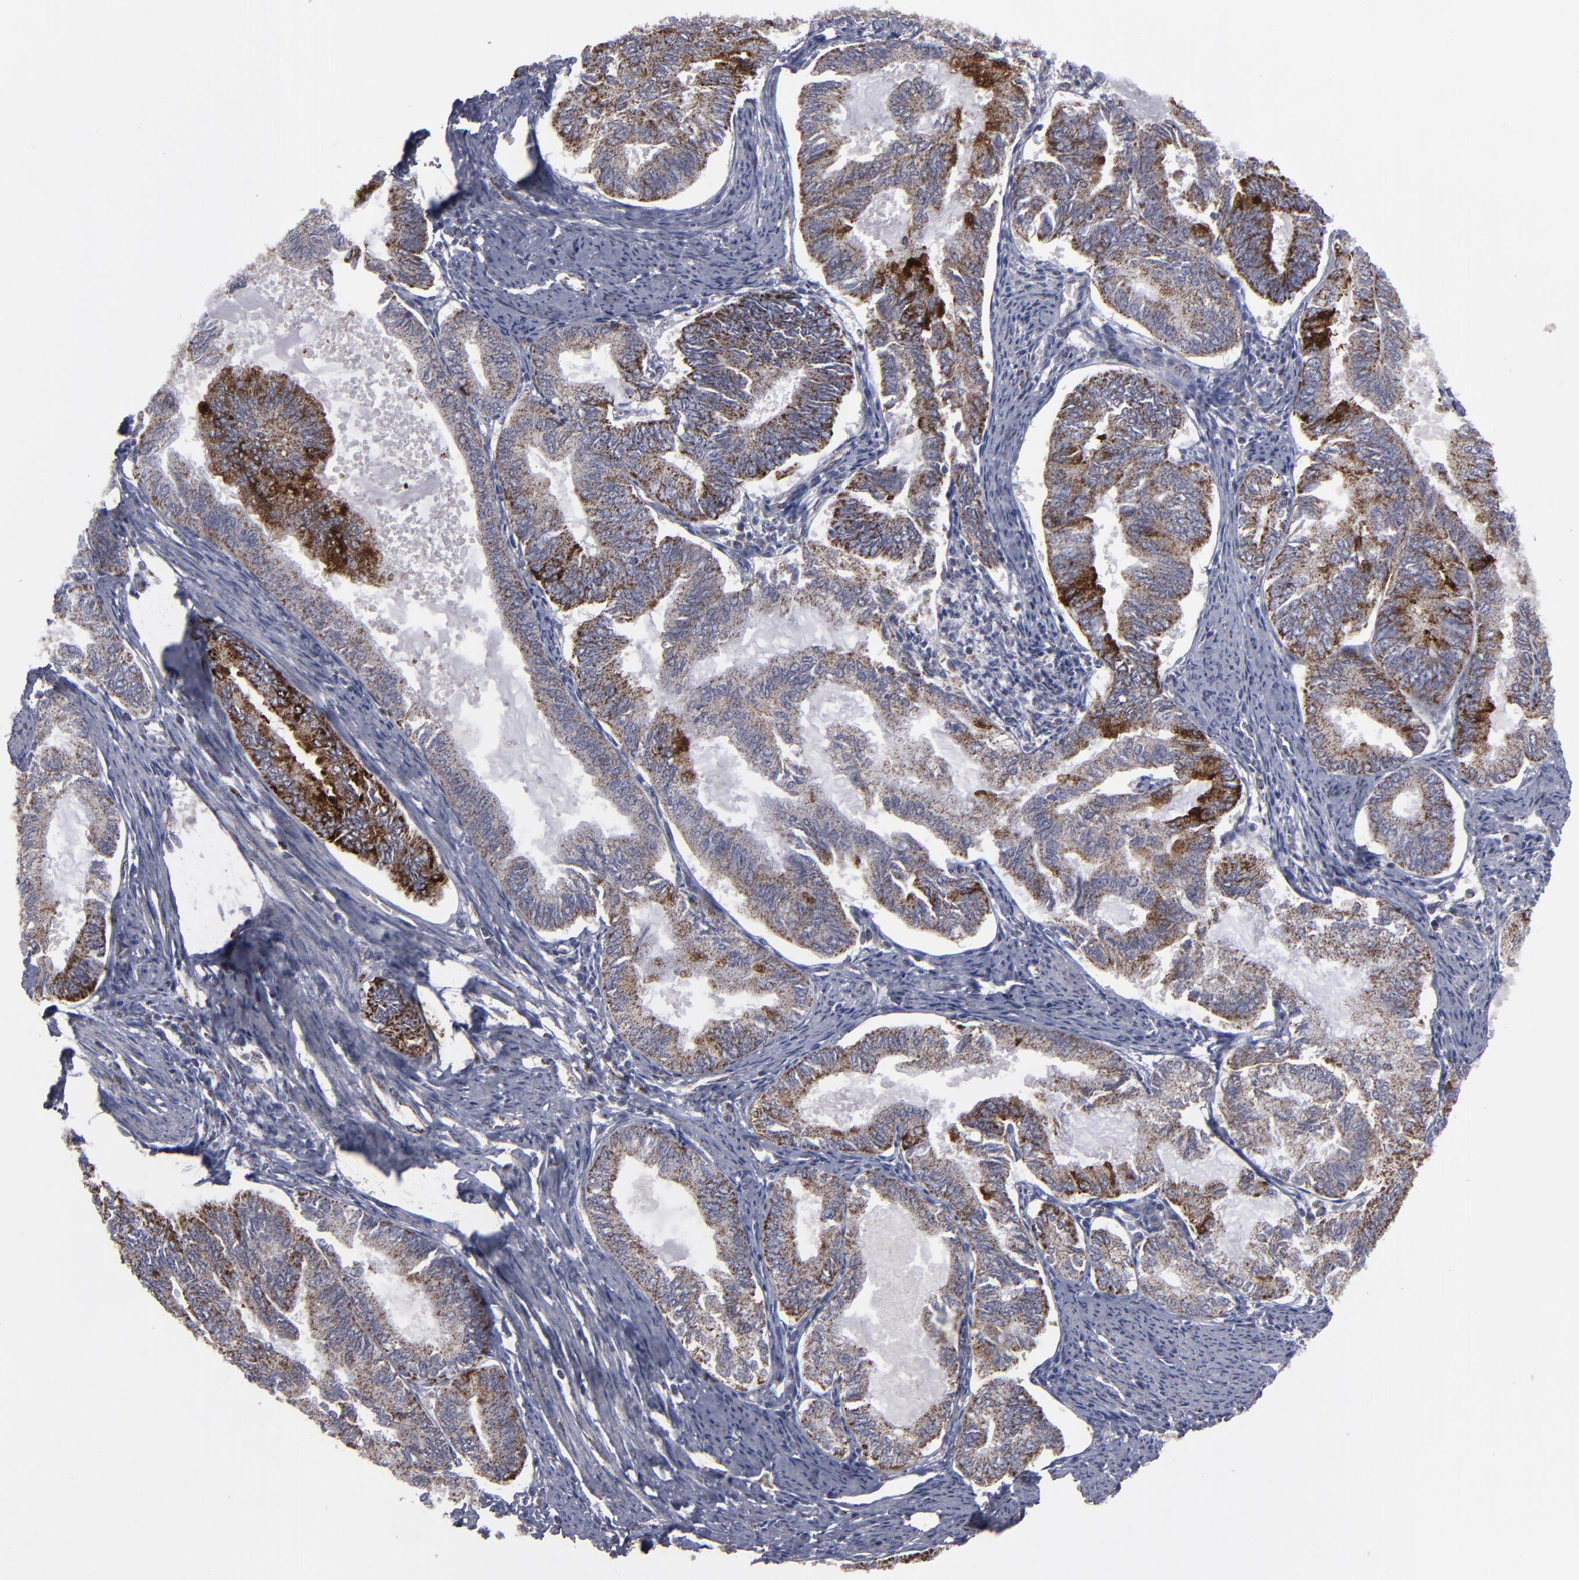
{"staining": {"intensity": "strong", "quantity": ">75%", "location": "cytoplasmic/membranous"}, "tissue": "endometrial cancer", "cell_type": "Tumor cells", "image_type": "cancer", "snomed": [{"axis": "morphology", "description": "Adenocarcinoma, NOS"}, {"axis": "topography", "description": "Endometrium"}], "caption": "Immunohistochemical staining of endometrial adenocarcinoma demonstrates strong cytoplasmic/membranous protein positivity in approximately >75% of tumor cells.", "gene": "MYOM2", "patient": {"sex": "female", "age": 86}}